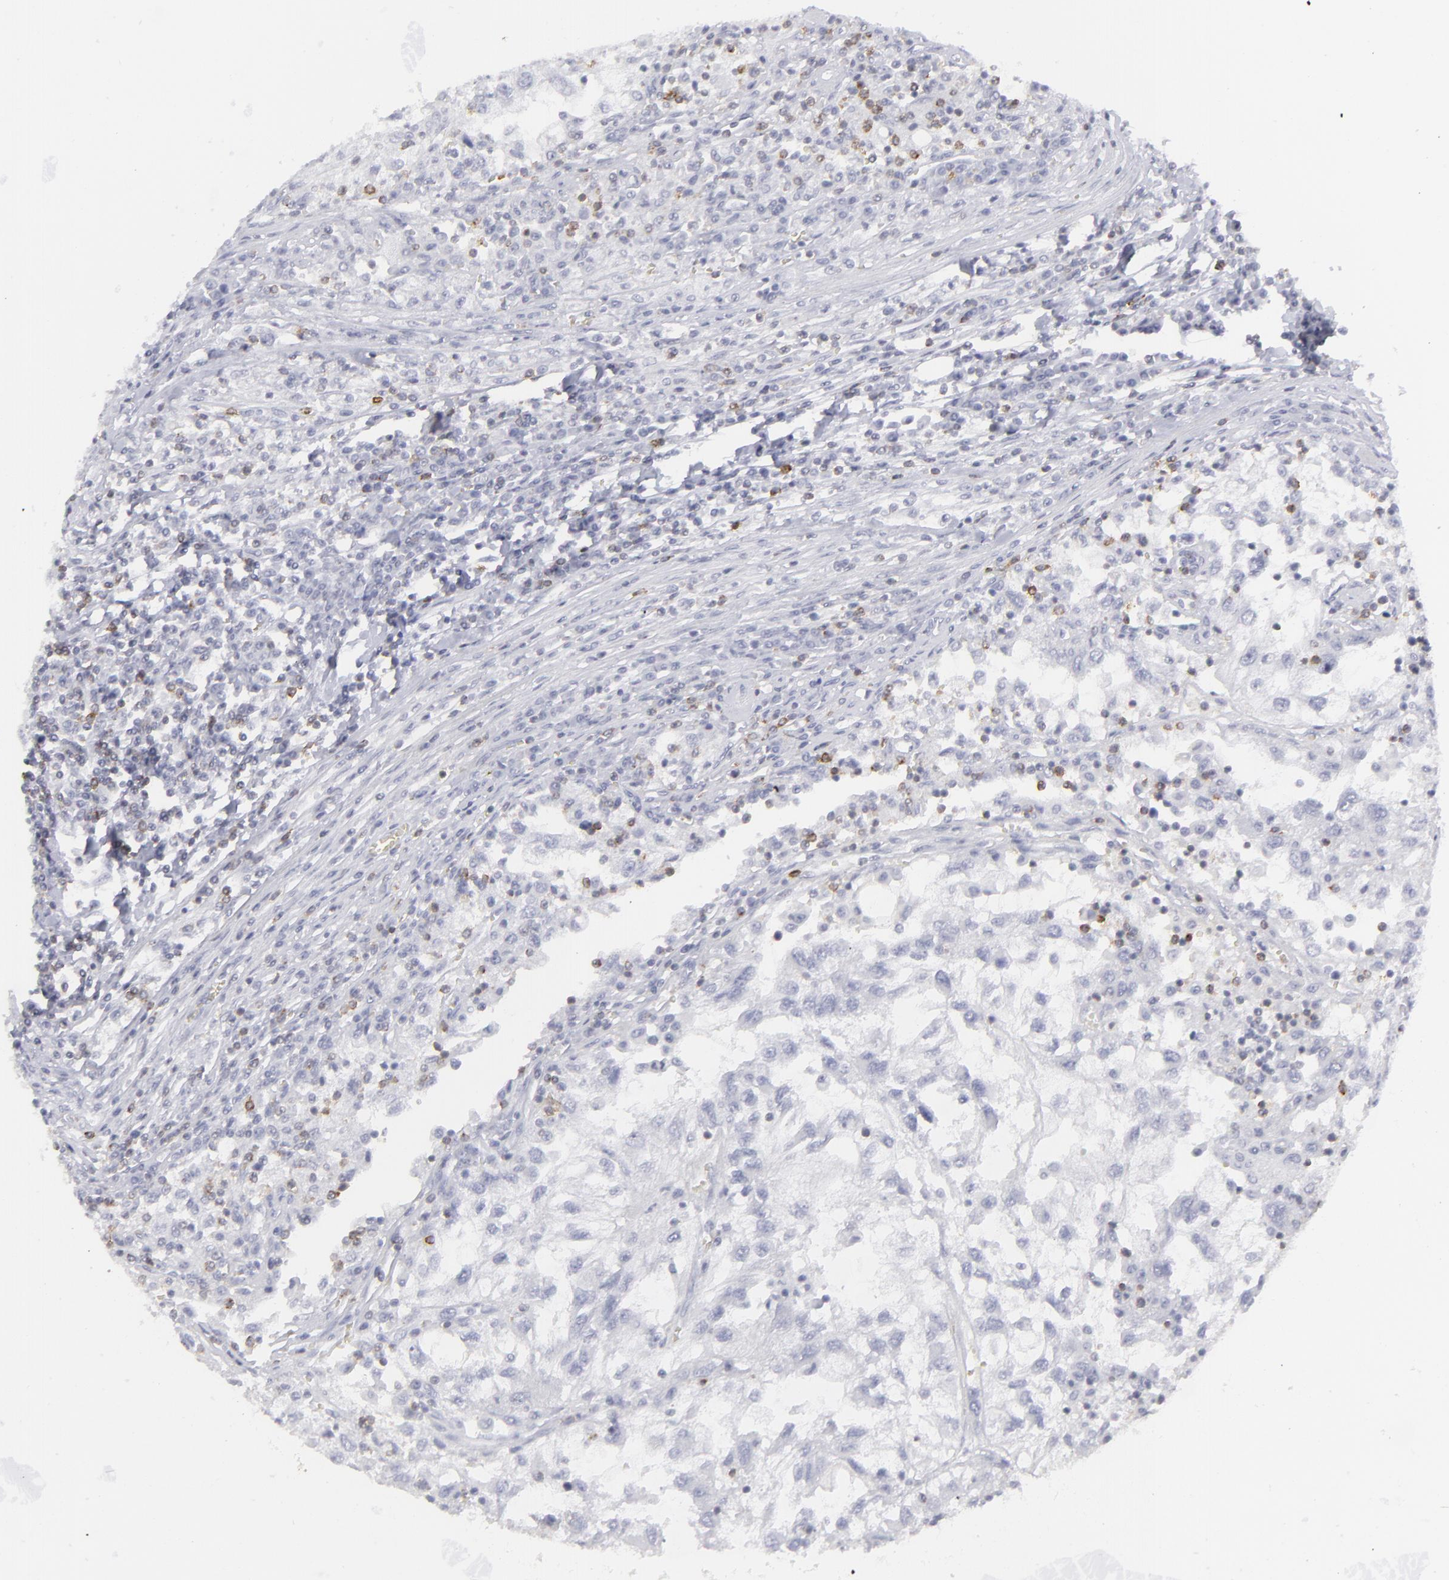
{"staining": {"intensity": "negative", "quantity": "none", "location": "none"}, "tissue": "renal cancer", "cell_type": "Tumor cells", "image_type": "cancer", "snomed": [{"axis": "morphology", "description": "Normal tissue, NOS"}, {"axis": "morphology", "description": "Adenocarcinoma, NOS"}, {"axis": "topography", "description": "Kidney"}], "caption": "This is an immunohistochemistry image of adenocarcinoma (renal). There is no positivity in tumor cells.", "gene": "CD7", "patient": {"sex": "male", "age": 71}}